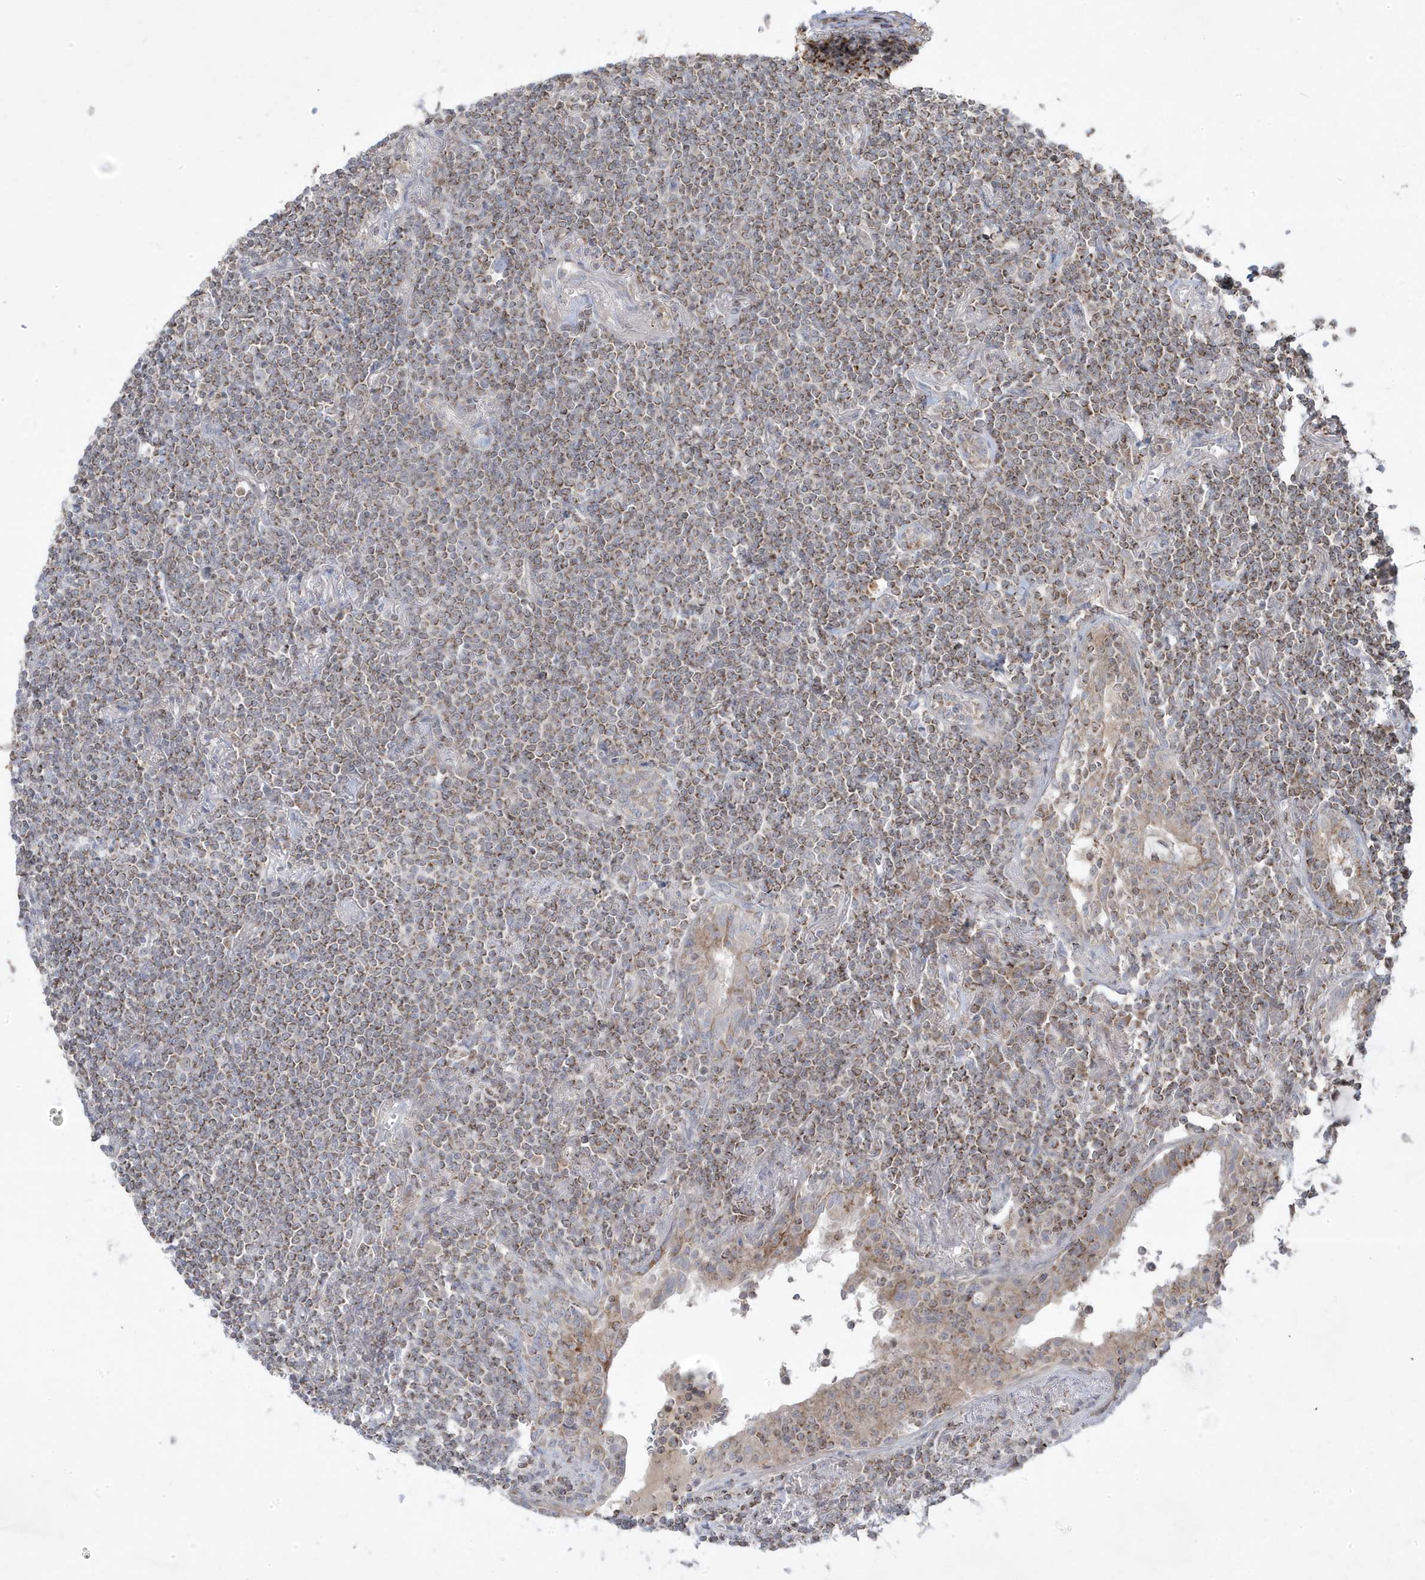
{"staining": {"intensity": "moderate", "quantity": ">75%", "location": "cytoplasmic/membranous"}, "tissue": "lymphoma", "cell_type": "Tumor cells", "image_type": "cancer", "snomed": [{"axis": "morphology", "description": "Malignant lymphoma, non-Hodgkin's type, Low grade"}, {"axis": "topography", "description": "Lung"}], "caption": "Malignant lymphoma, non-Hodgkin's type (low-grade) stained with DAB (3,3'-diaminobenzidine) IHC reveals medium levels of moderate cytoplasmic/membranous expression in approximately >75% of tumor cells.", "gene": "ADAMTSL3", "patient": {"sex": "female", "age": 71}}